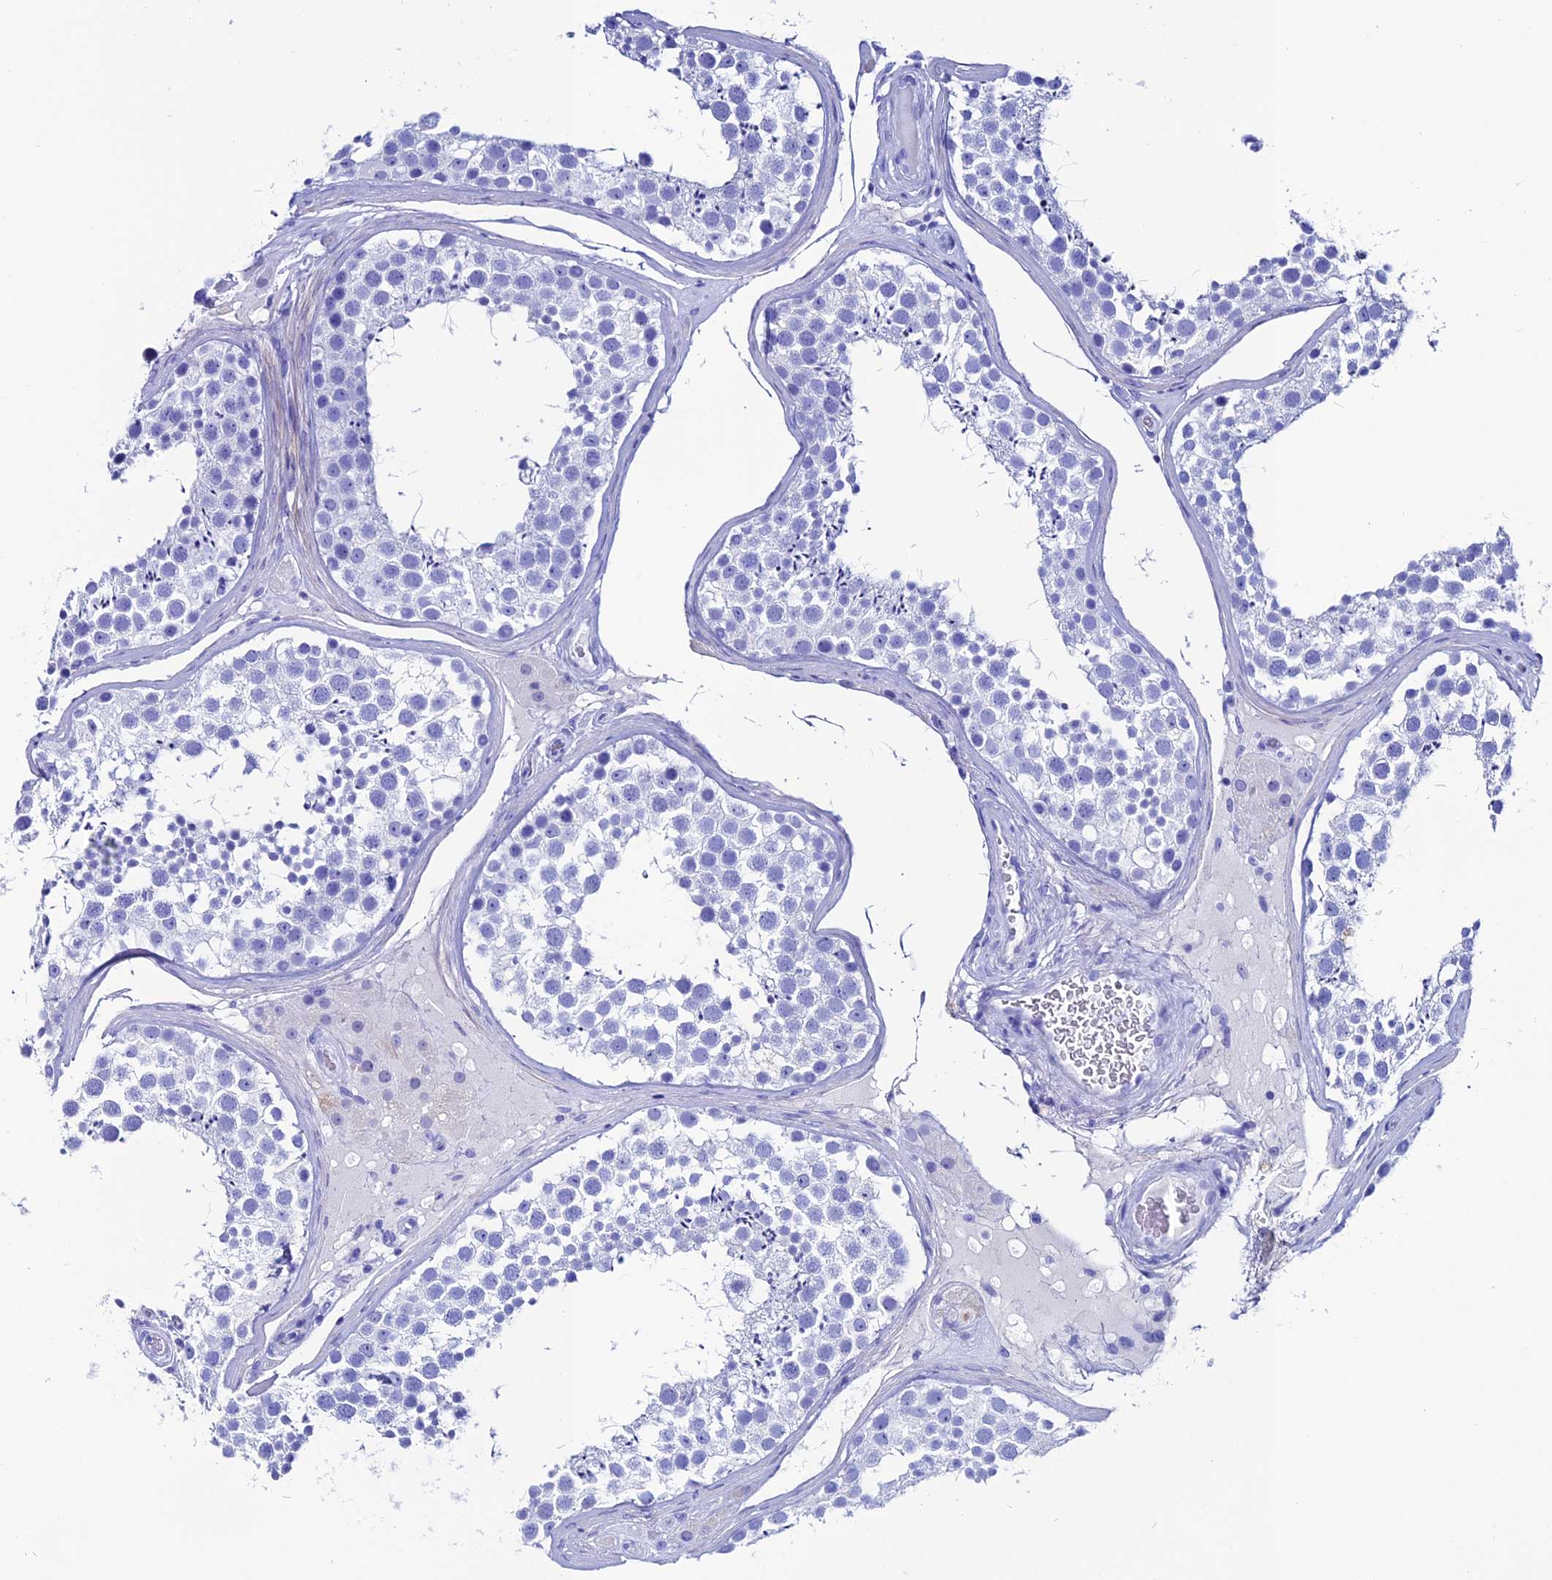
{"staining": {"intensity": "negative", "quantity": "none", "location": "none"}, "tissue": "testis", "cell_type": "Cells in seminiferous ducts", "image_type": "normal", "snomed": [{"axis": "morphology", "description": "Normal tissue, NOS"}, {"axis": "topography", "description": "Testis"}], "caption": "Cells in seminiferous ducts show no significant protein staining in unremarkable testis. (DAB (3,3'-diaminobenzidine) immunohistochemistry (IHC) visualized using brightfield microscopy, high magnification).", "gene": "ANKRD29", "patient": {"sex": "male", "age": 46}}